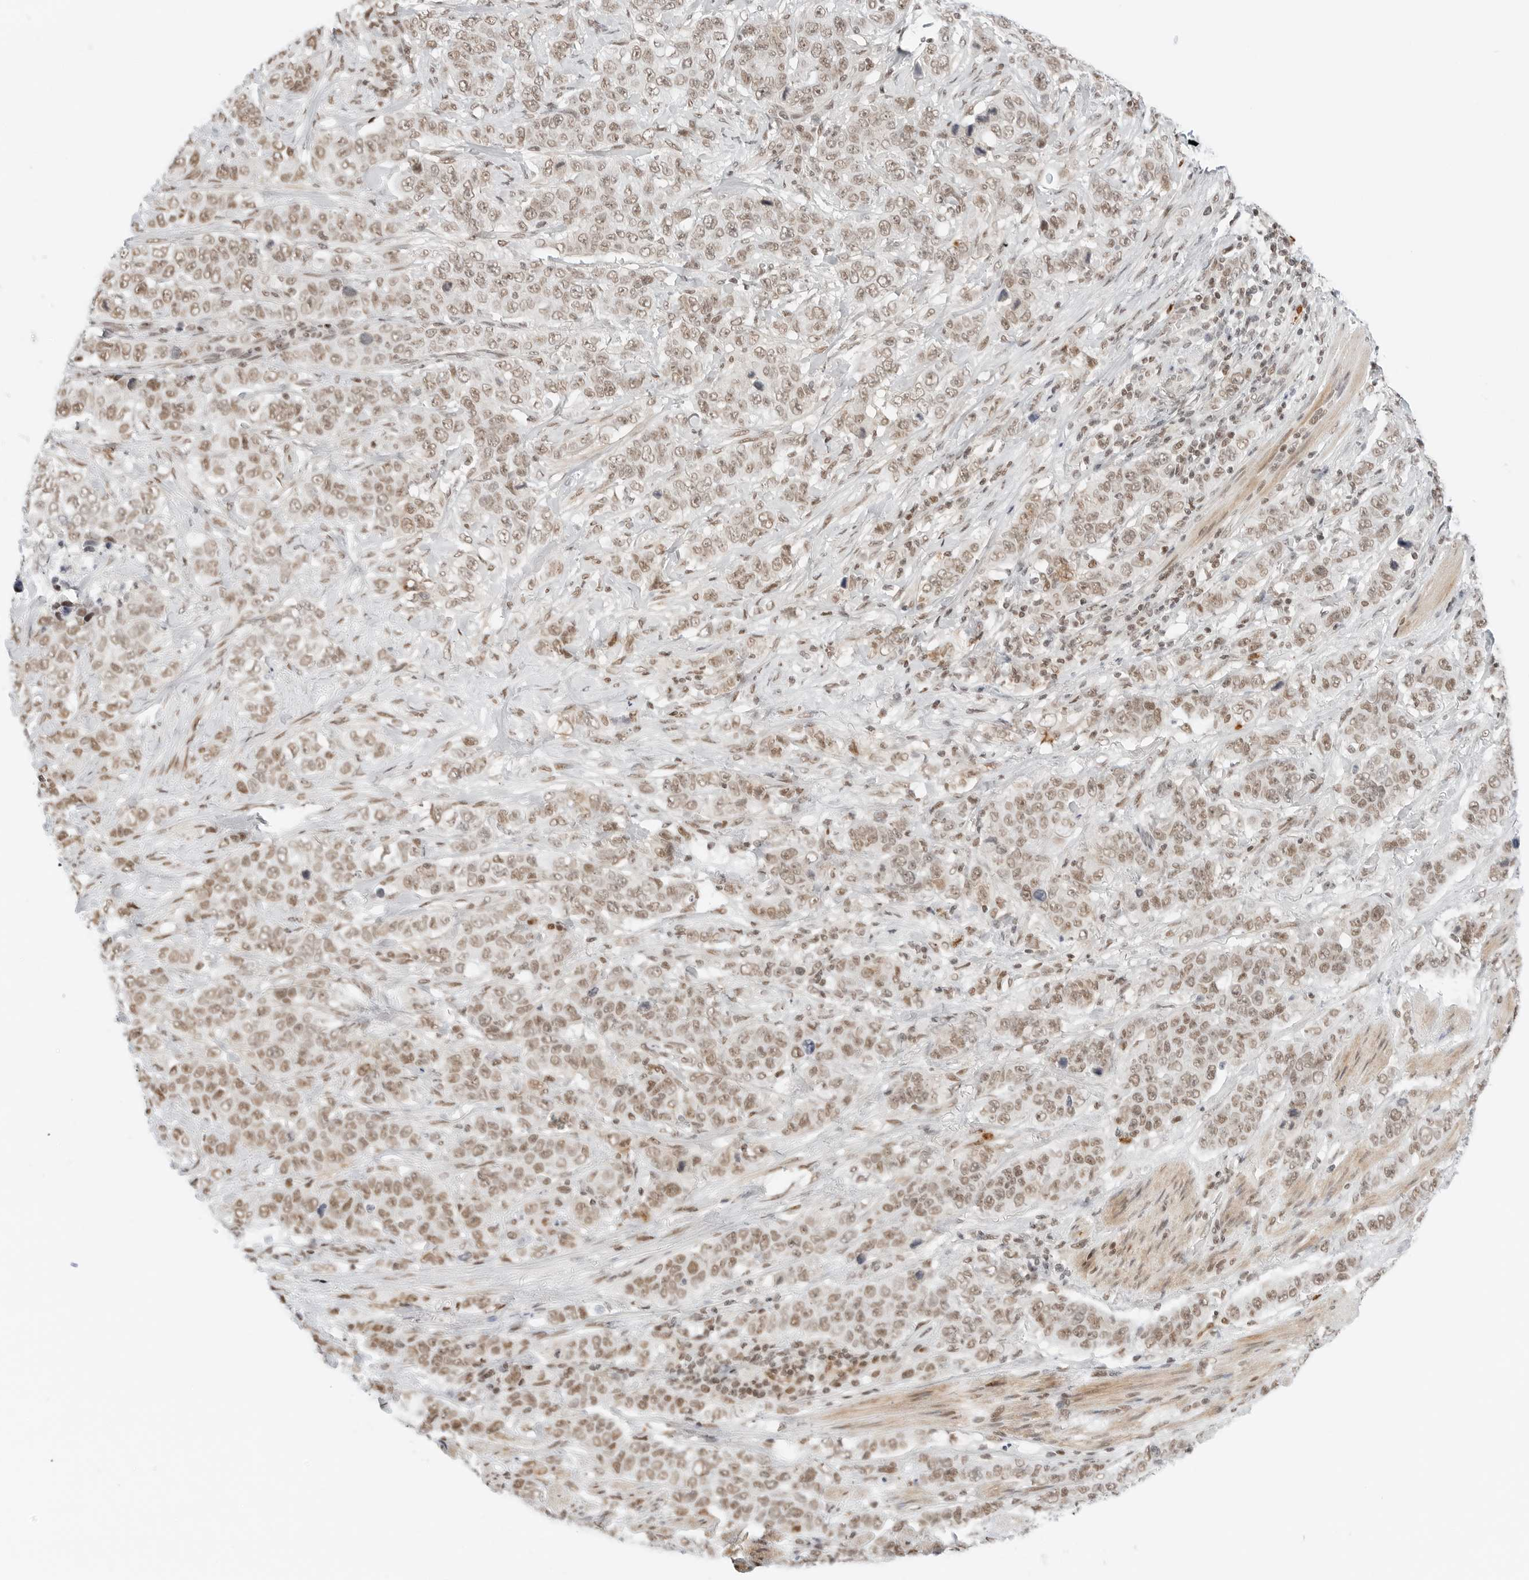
{"staining": {"intensity": "moderate", "quantity": ">75%", "location": "nuclear"}, "tissue": "stomach cancer", "cell_type": "Tumor cells", "image_type": "cancer", "snomed": [{"axis": "morphology", "description": "Adenocarcinoma, NOS"}, {"axis": "topography", "description": "Stomach"}], "caption": "Protein expression analysis of stomach adenocarcinoma shows moderate nuclear staining in about >75% of tumor cells.", "gene": "CRTC2", "patient": {"sex": "male", "age": 48}}